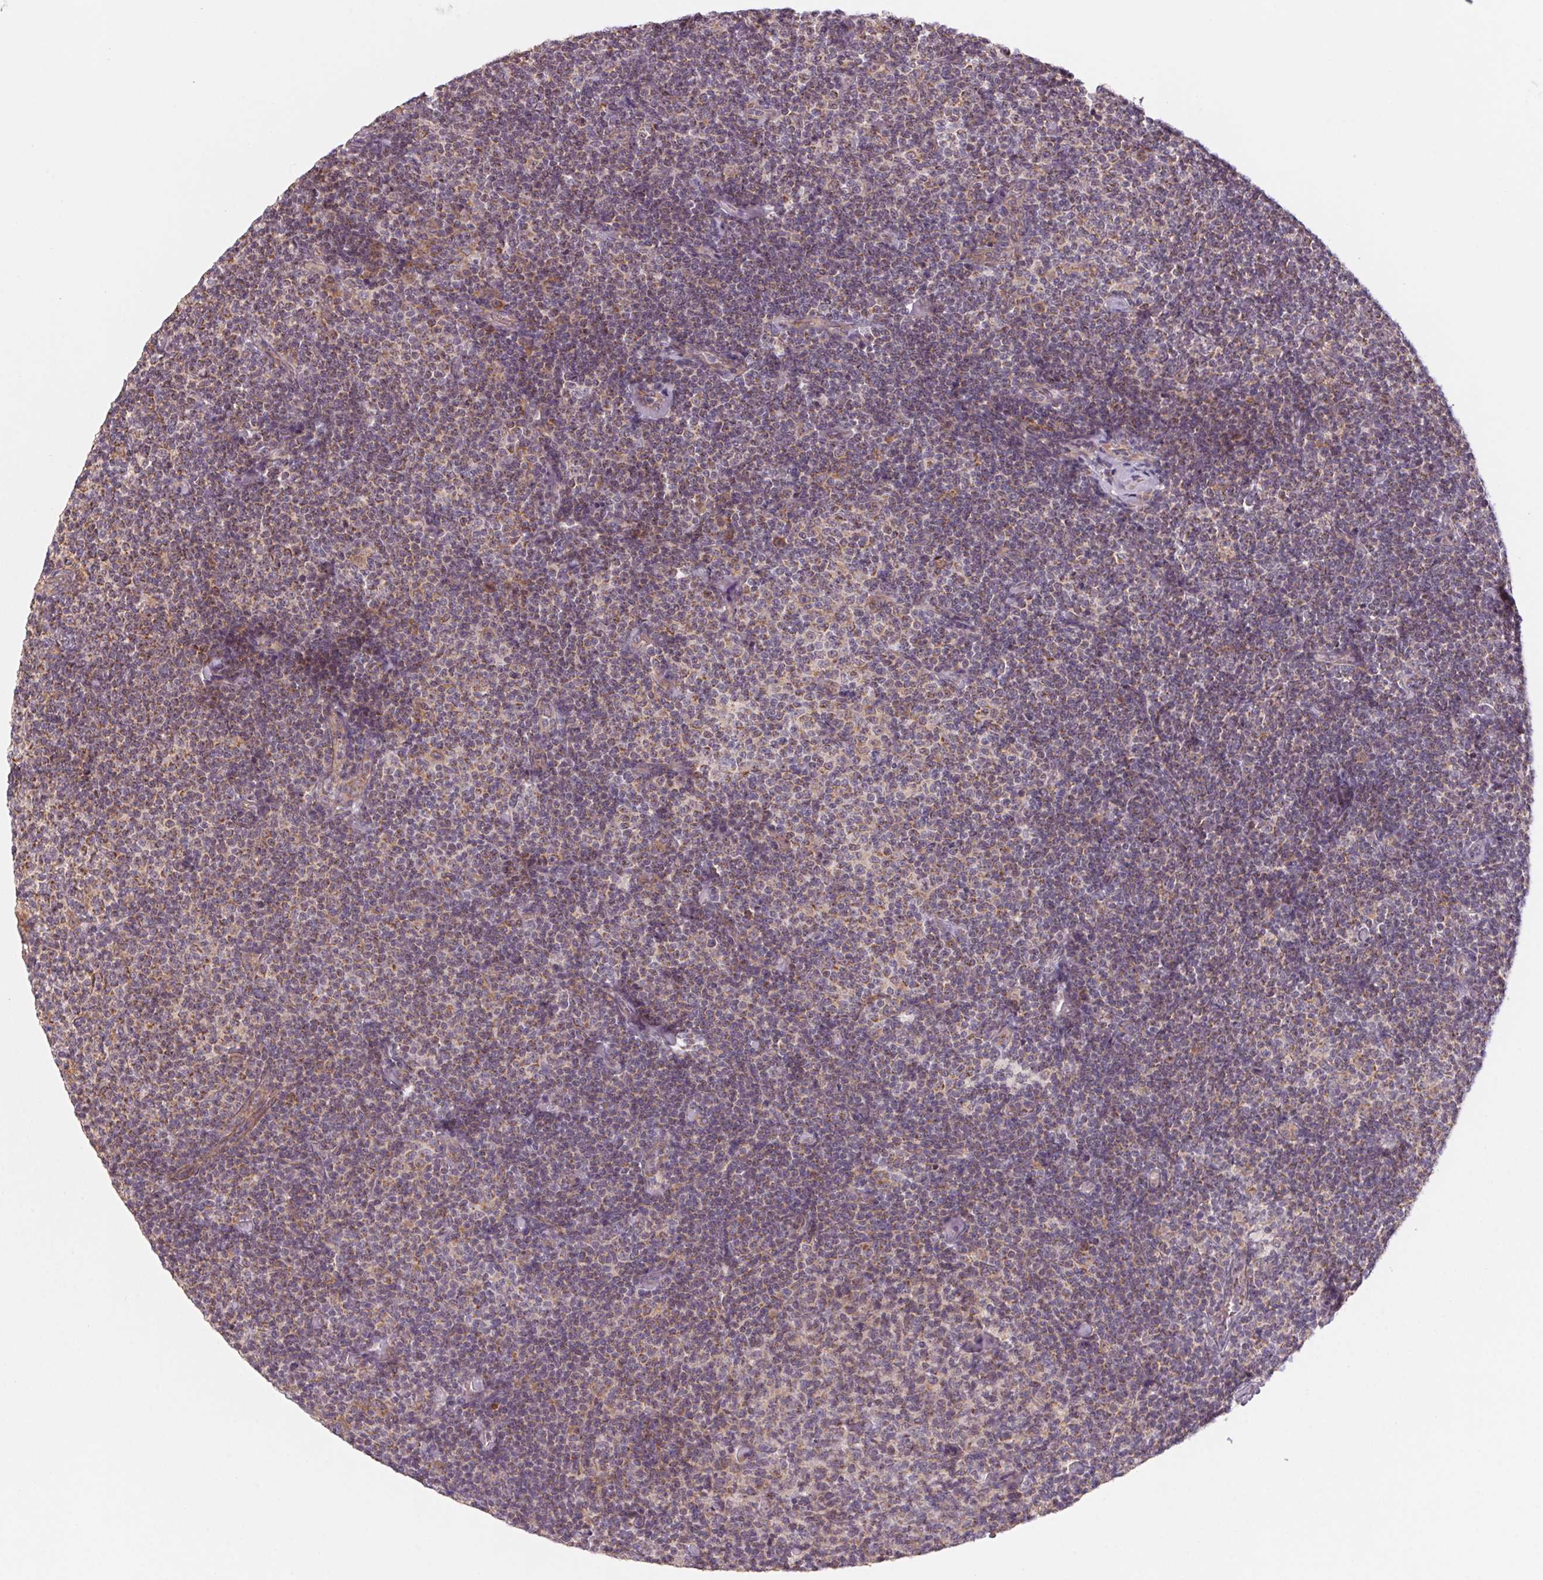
{"staining": {"intensity": "weak", "quantity": "<25%", "location": "cytoplasmic/membranous"}, "tissue": "lymphoma", "cell_type": "Tumor cells", "image_type": "cancer", "snomed": [{"axis": "morphology", "description": "Malignant lymphoma, non-Hodgkin's type, Low grade"}, {"axis": "topography", "description": "Lymph node"}], "caption": "Immunohistochemistry of human lymphoma shows no positivity in tumor cells.", "gene": "CCDC112", "patient": {"sex": "male", "age": 81}}